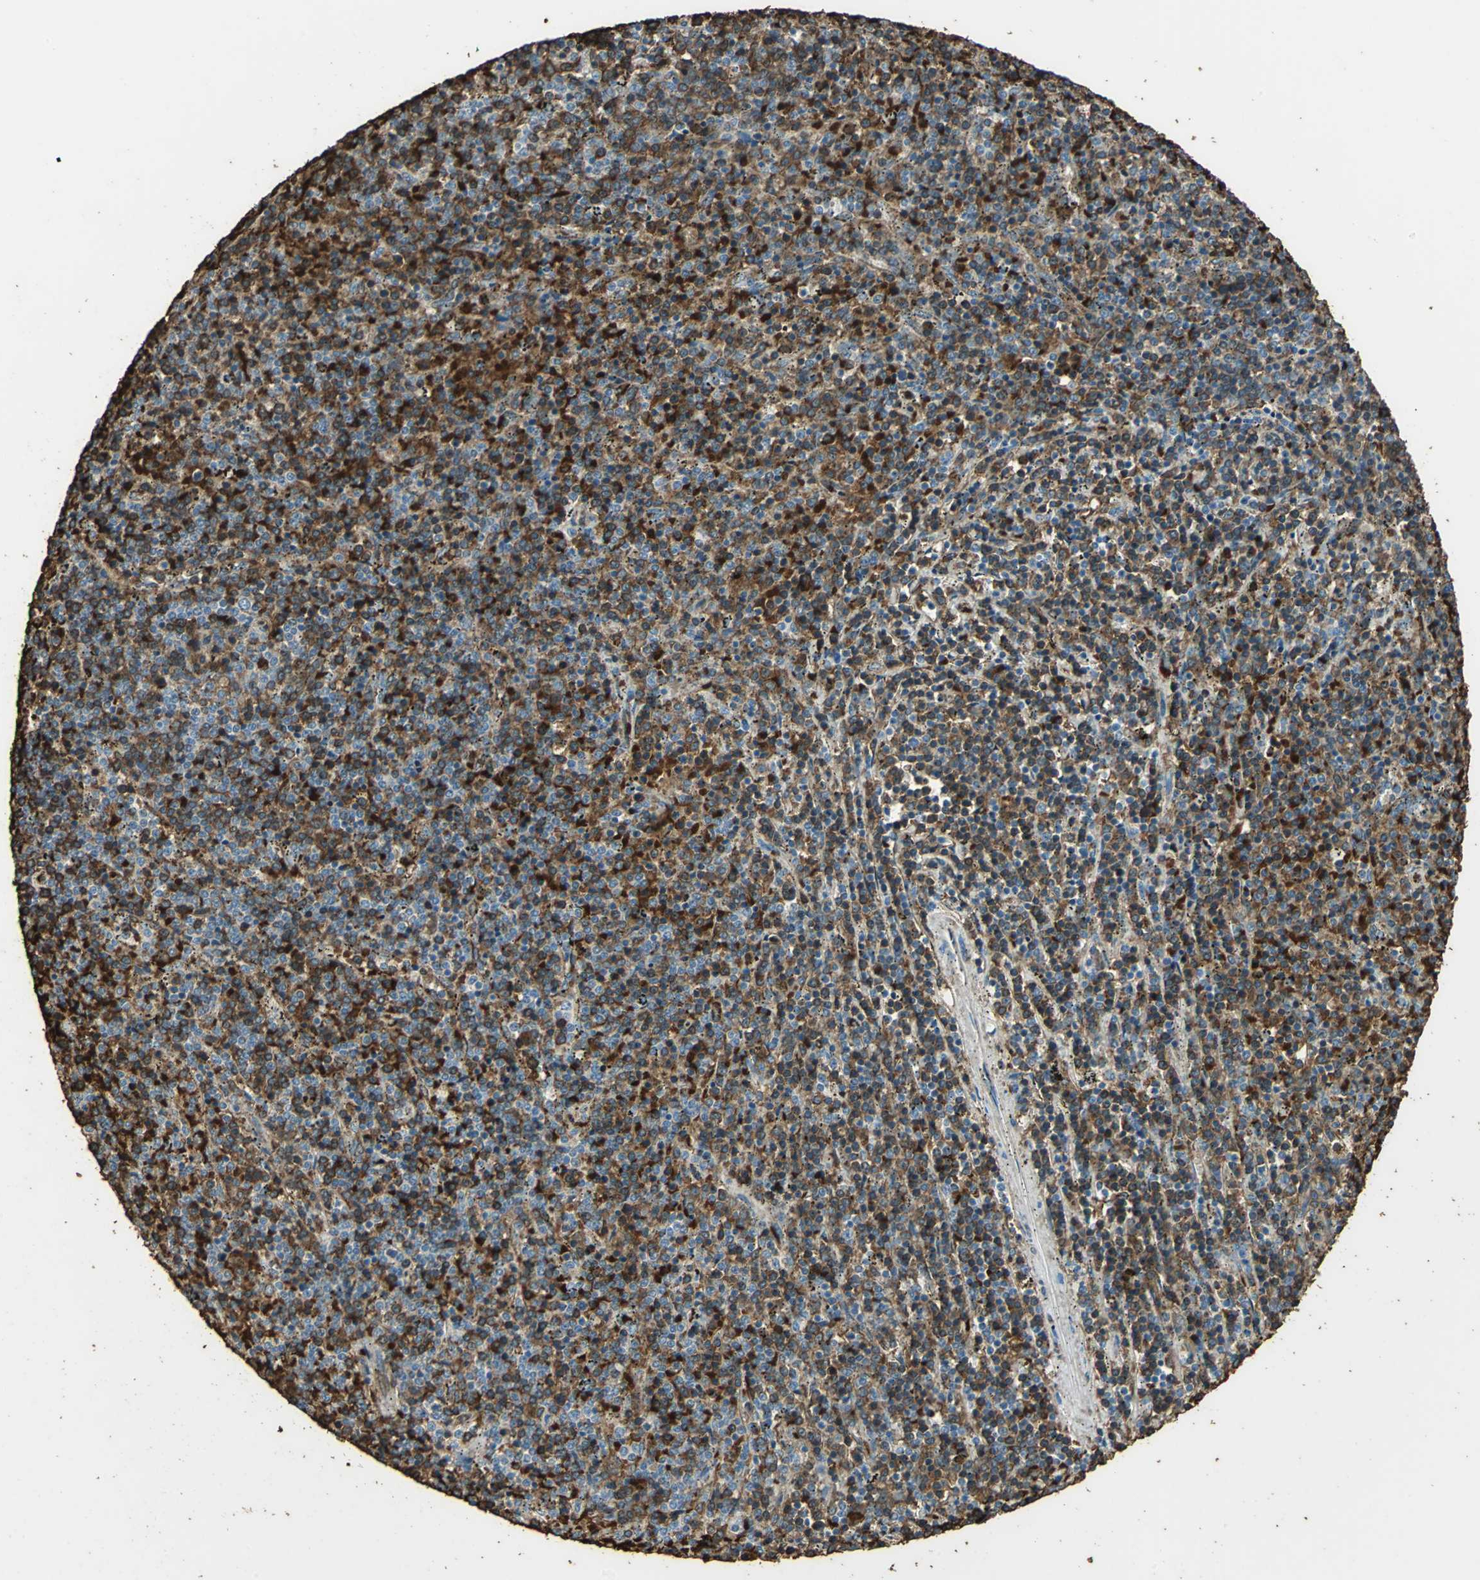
{"staining": {"intensity": "strong", "quantity": ">75%", "location": "cytoplasmic/membranous"}, "tissue": "lymphoma", "cell_type": "Tumor cells", "image_type": "cancer", "snomed": [{"axis": "morphology", "description": "Malignant lymphoma, non-Hodgkin's type, Low grade"}, {"axis": "topography", "description": "Spleen"}], "caption": "The photomicrograph shows immunohistochemical staining of lymphoma. There is strong cytoplasmic/membranous expression is present in about >75% of tumor cells. Nuclei are stained in blue.", "gene": "TRAPPC2", "patient": {"sex": "female", "age": 50}}